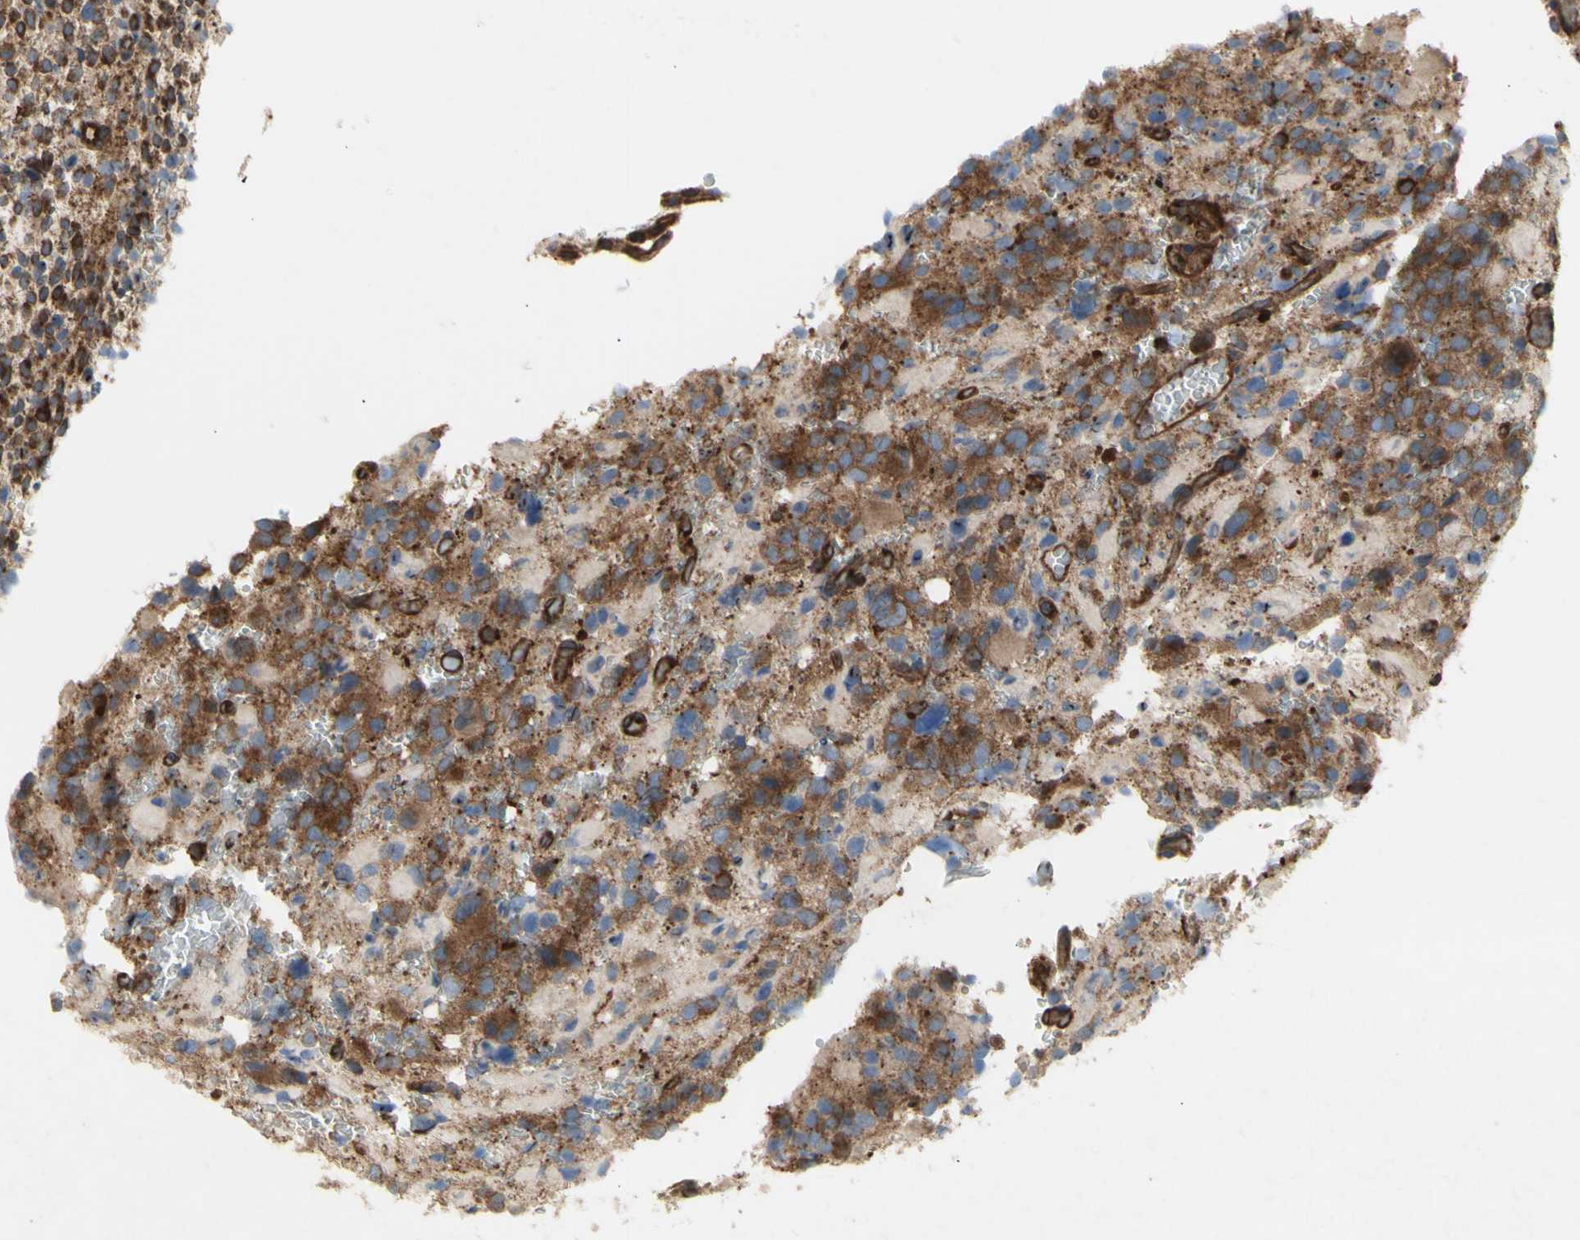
{"staining": {"intensity": "strong", "quantity": "25%-75%", "location": "cytoplasmic/membranous"}, "tissue": "glioma", "cell_type": "Tumor cells", "image_type": "cancer", "snomed": [{"axis": "morphology", "description": "Glioma, malignant, High grade"}, {"axis": "topography", "description": "Brain"}], "caption": "Tumor cells show strong cytoplasmic/membranous expression in about 25%-75% of cells in high-grade glioma (malignant).", "gene": "KLC1", "patient": {"sex": "male", "age": 48}}